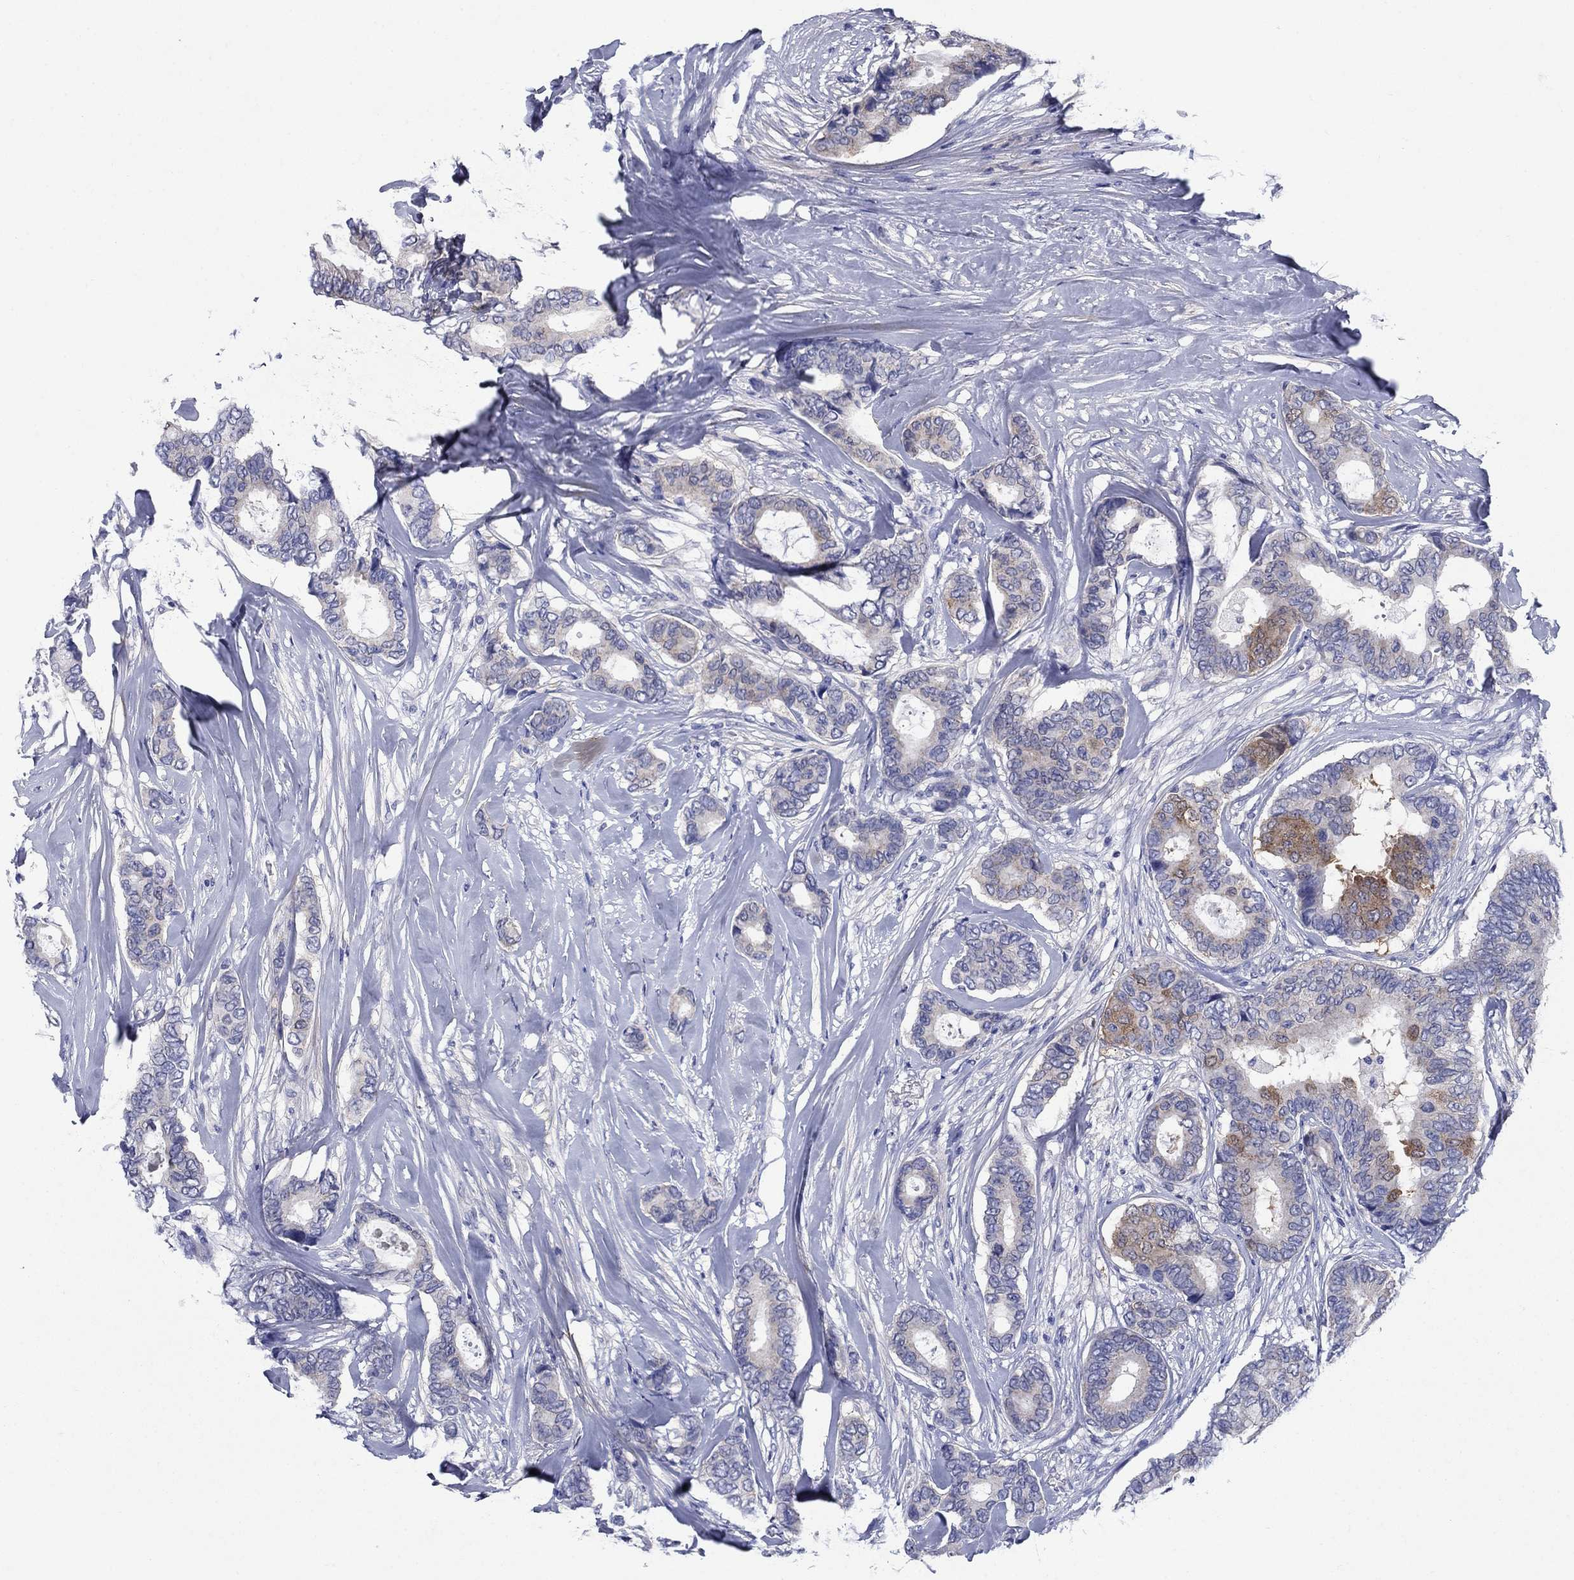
{"staining": {"intensity": "moderate", "quantity": "<25%", "location": "cytoplasmic/membranous"}, "tissue": "breast cancer", "cell_type": "Tumor cells", "image_type": "cancer", "snomed": [{"axis": "morphology", "description": "Duct carcinoma"}, {"axis": "topography", "description": "Breast"}], "caption": "About <25% of tumor cells in human breast cancer (invasive ductal carcinoma) reveal moderate cytoplasmic/membranous protein staining as visualized by brown immunohistochemical staining.", "gene": "SULT2B1", "patient": {"sex": "female", "age": 75}}